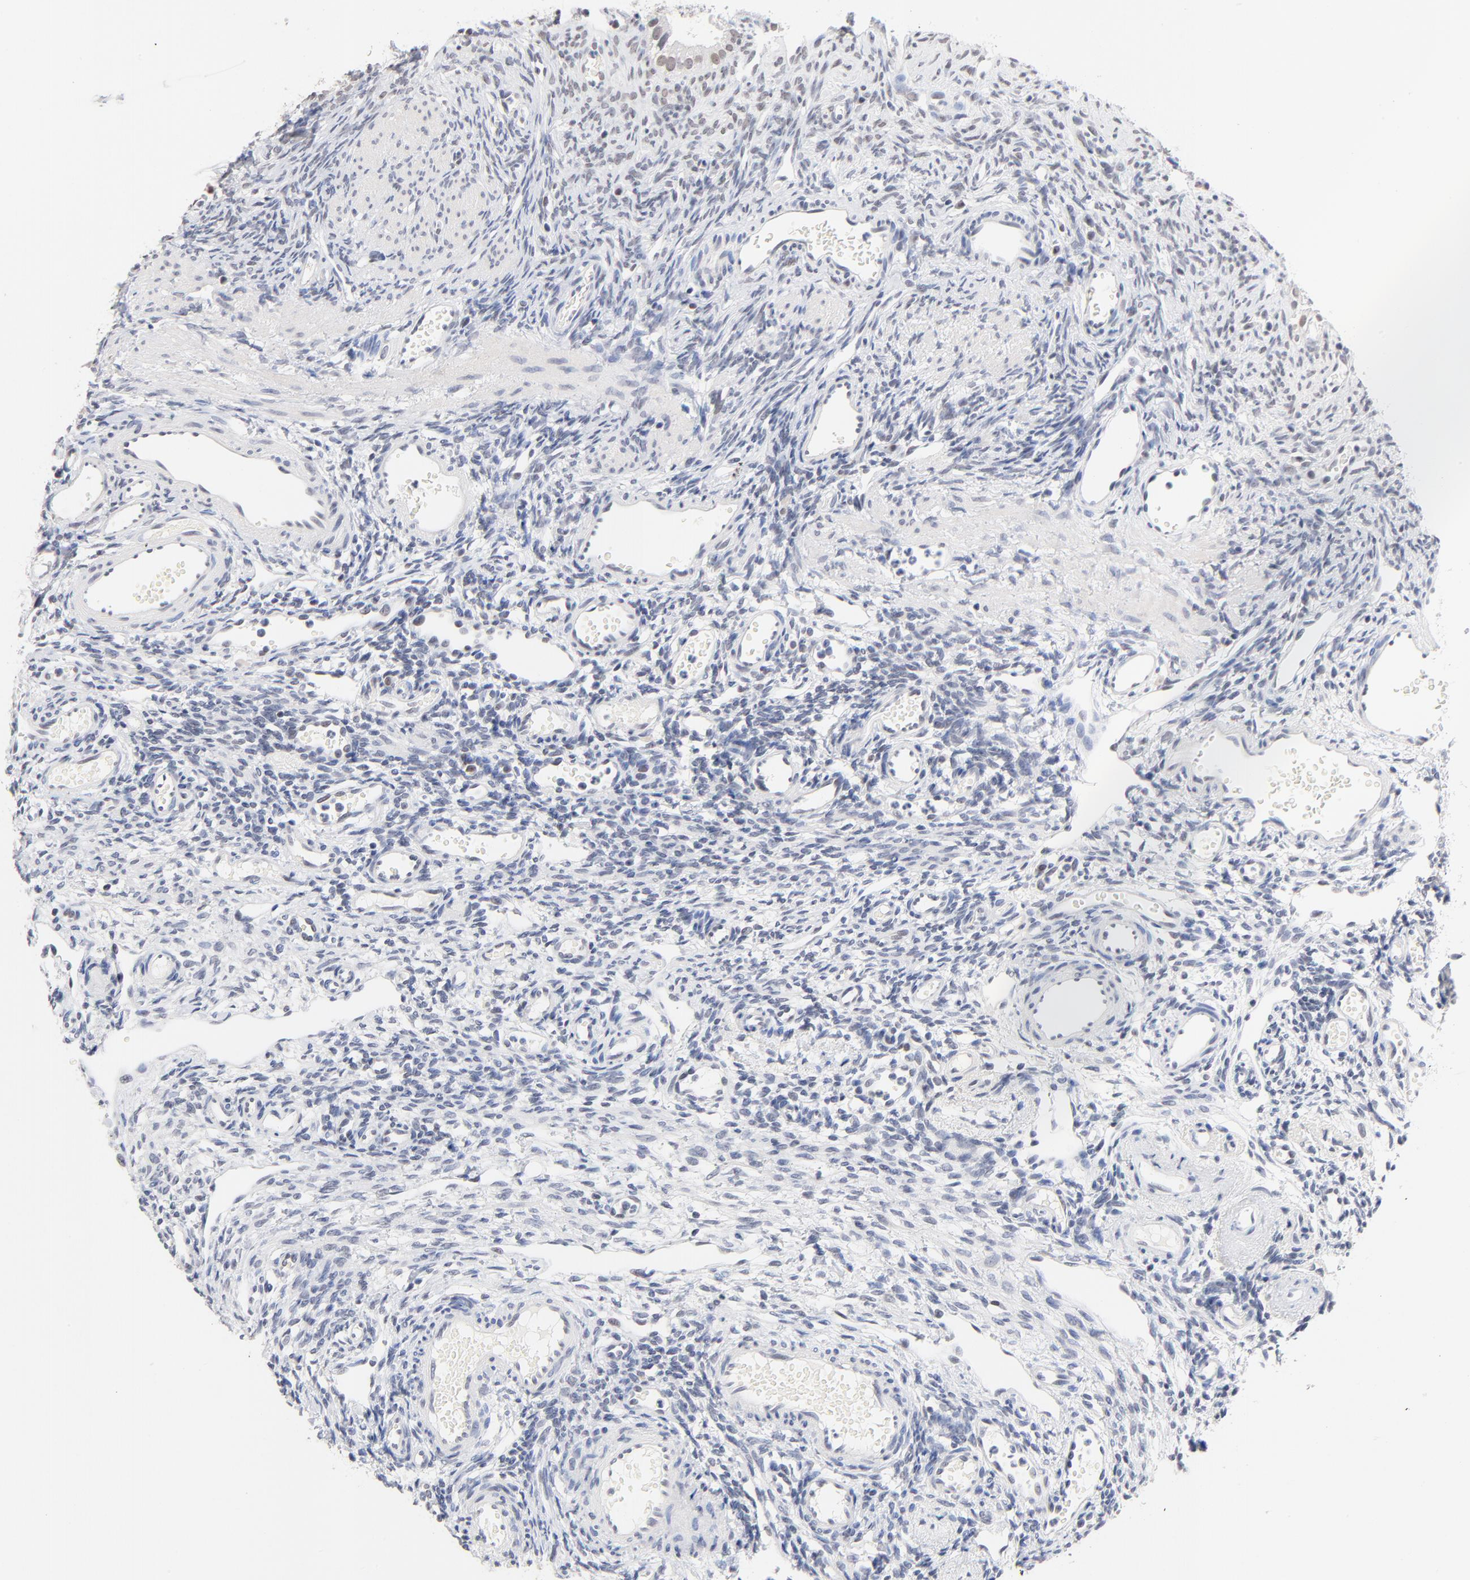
{"staining": {"intensity": "weak", "quantity": ">75%", "location": "nuclear"}, "tissue": "ovary", "cell_type": "Follicle cells", "image_type": "normal", "snomed": [{"axis": "morphology", "description": "Normal tissue, NOS"}, {"axis": "topography", "description": "Ovary"}], "caption": "Immunohistochemical staining of normal ovary exhibits >75% levels of weak nuclear protein expression in approximately >75% of follicle cells. Using DAB (3,3'-diaminobenzidine) (brown) and hematoxylin (blue) stains, captured at high magnification using brightfield microscopy.", "gene": "ORC2", "patient": {"sex": "female", "age": 33}}